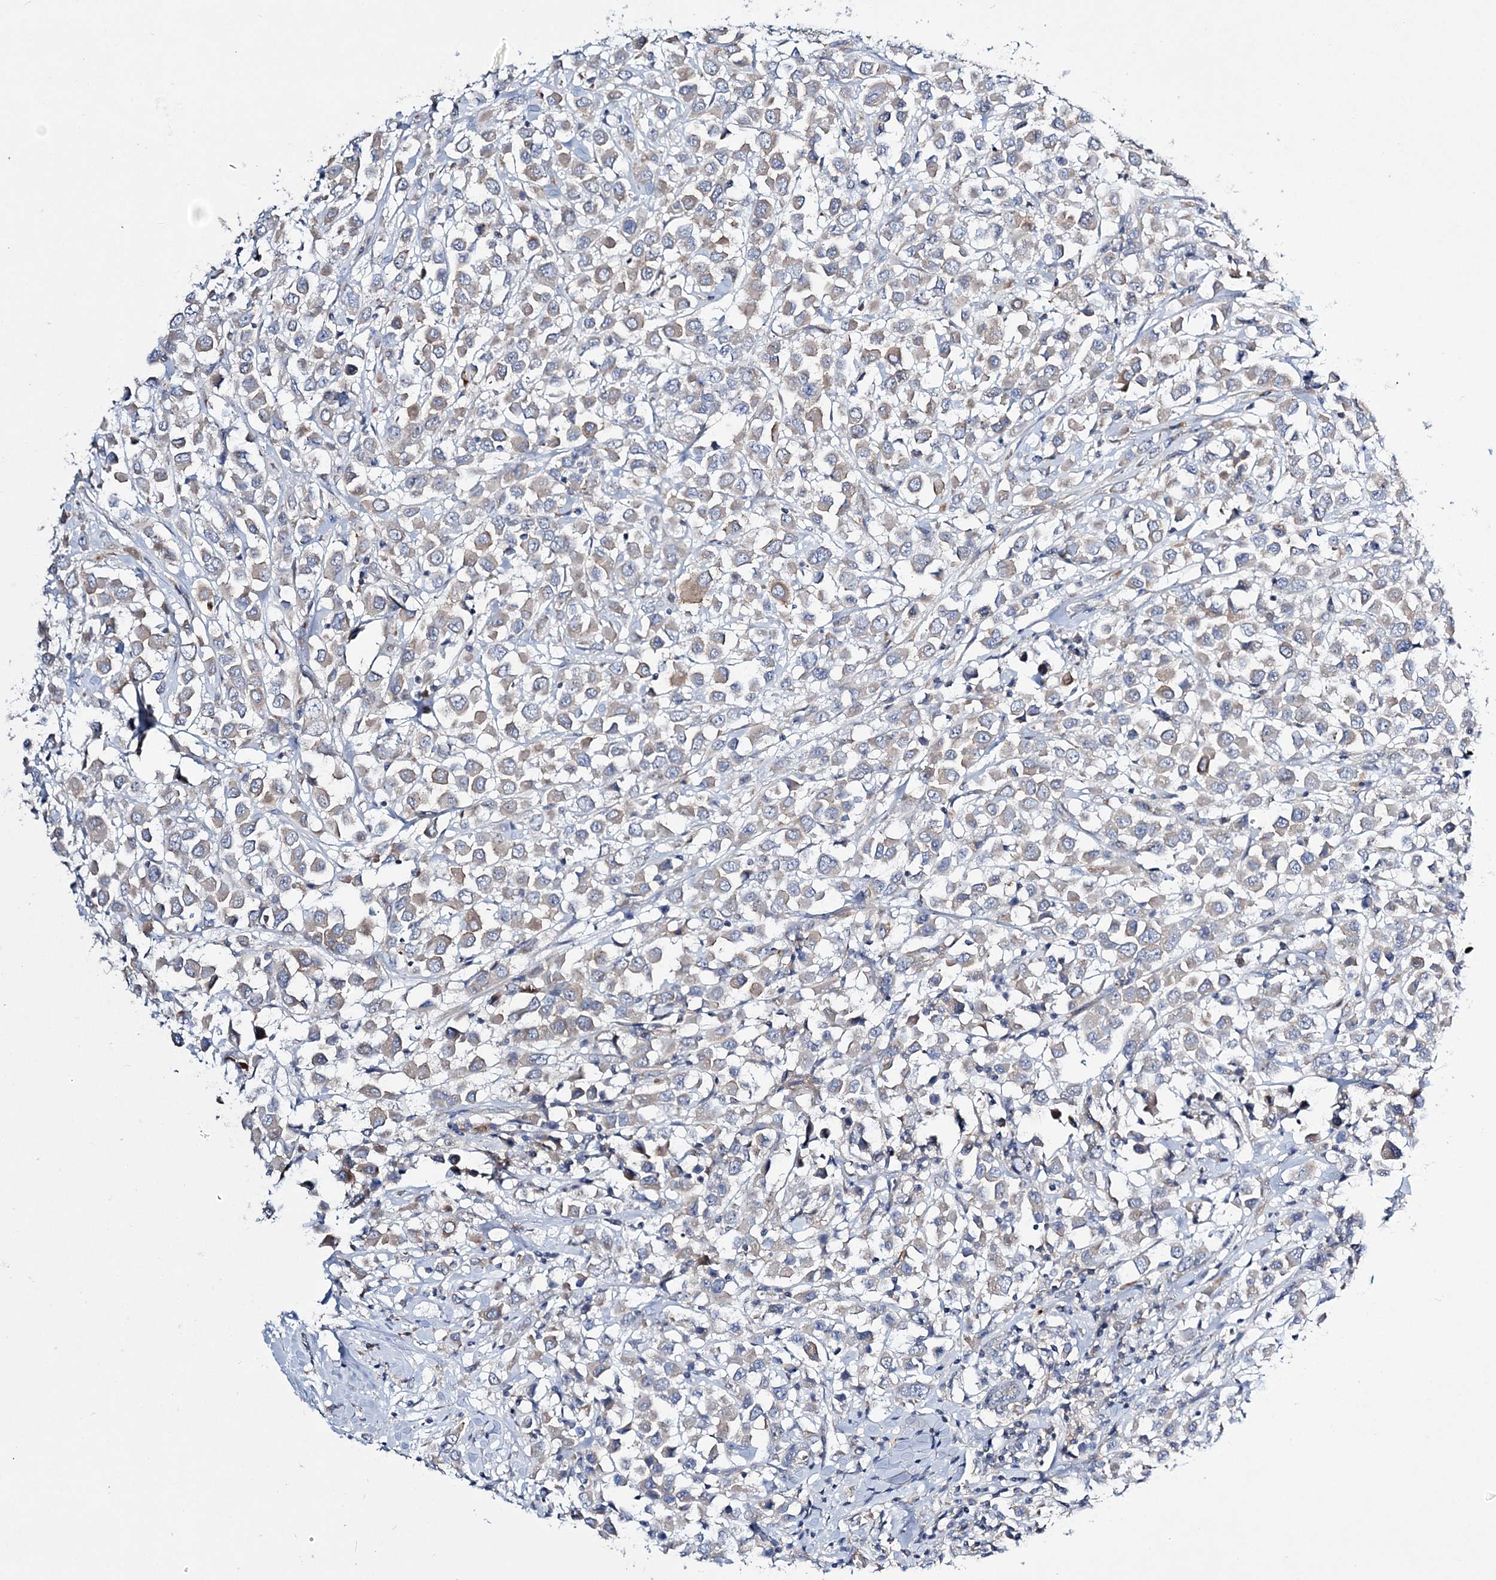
{"staining": {"intensity": "weak", "quantity": "<25%", "location": "cytoplasmic/membranous"}, "tissue": "breast cancer", "cell_type": "Tumor cells", "image_type": "cancer", "snomed": [{"axis": "morphology", "description": "Duct carcinoma"}, {"axis": "topography", "description": "Breast"}], "caption": "This is an immunohistochemistry (IHC) photomicrograph of human breast invasive ductal carcinoma. There is no positivity in tumor cells.", "gene": "ATP11B", "patient": {"sex": "female", "age": 61}}